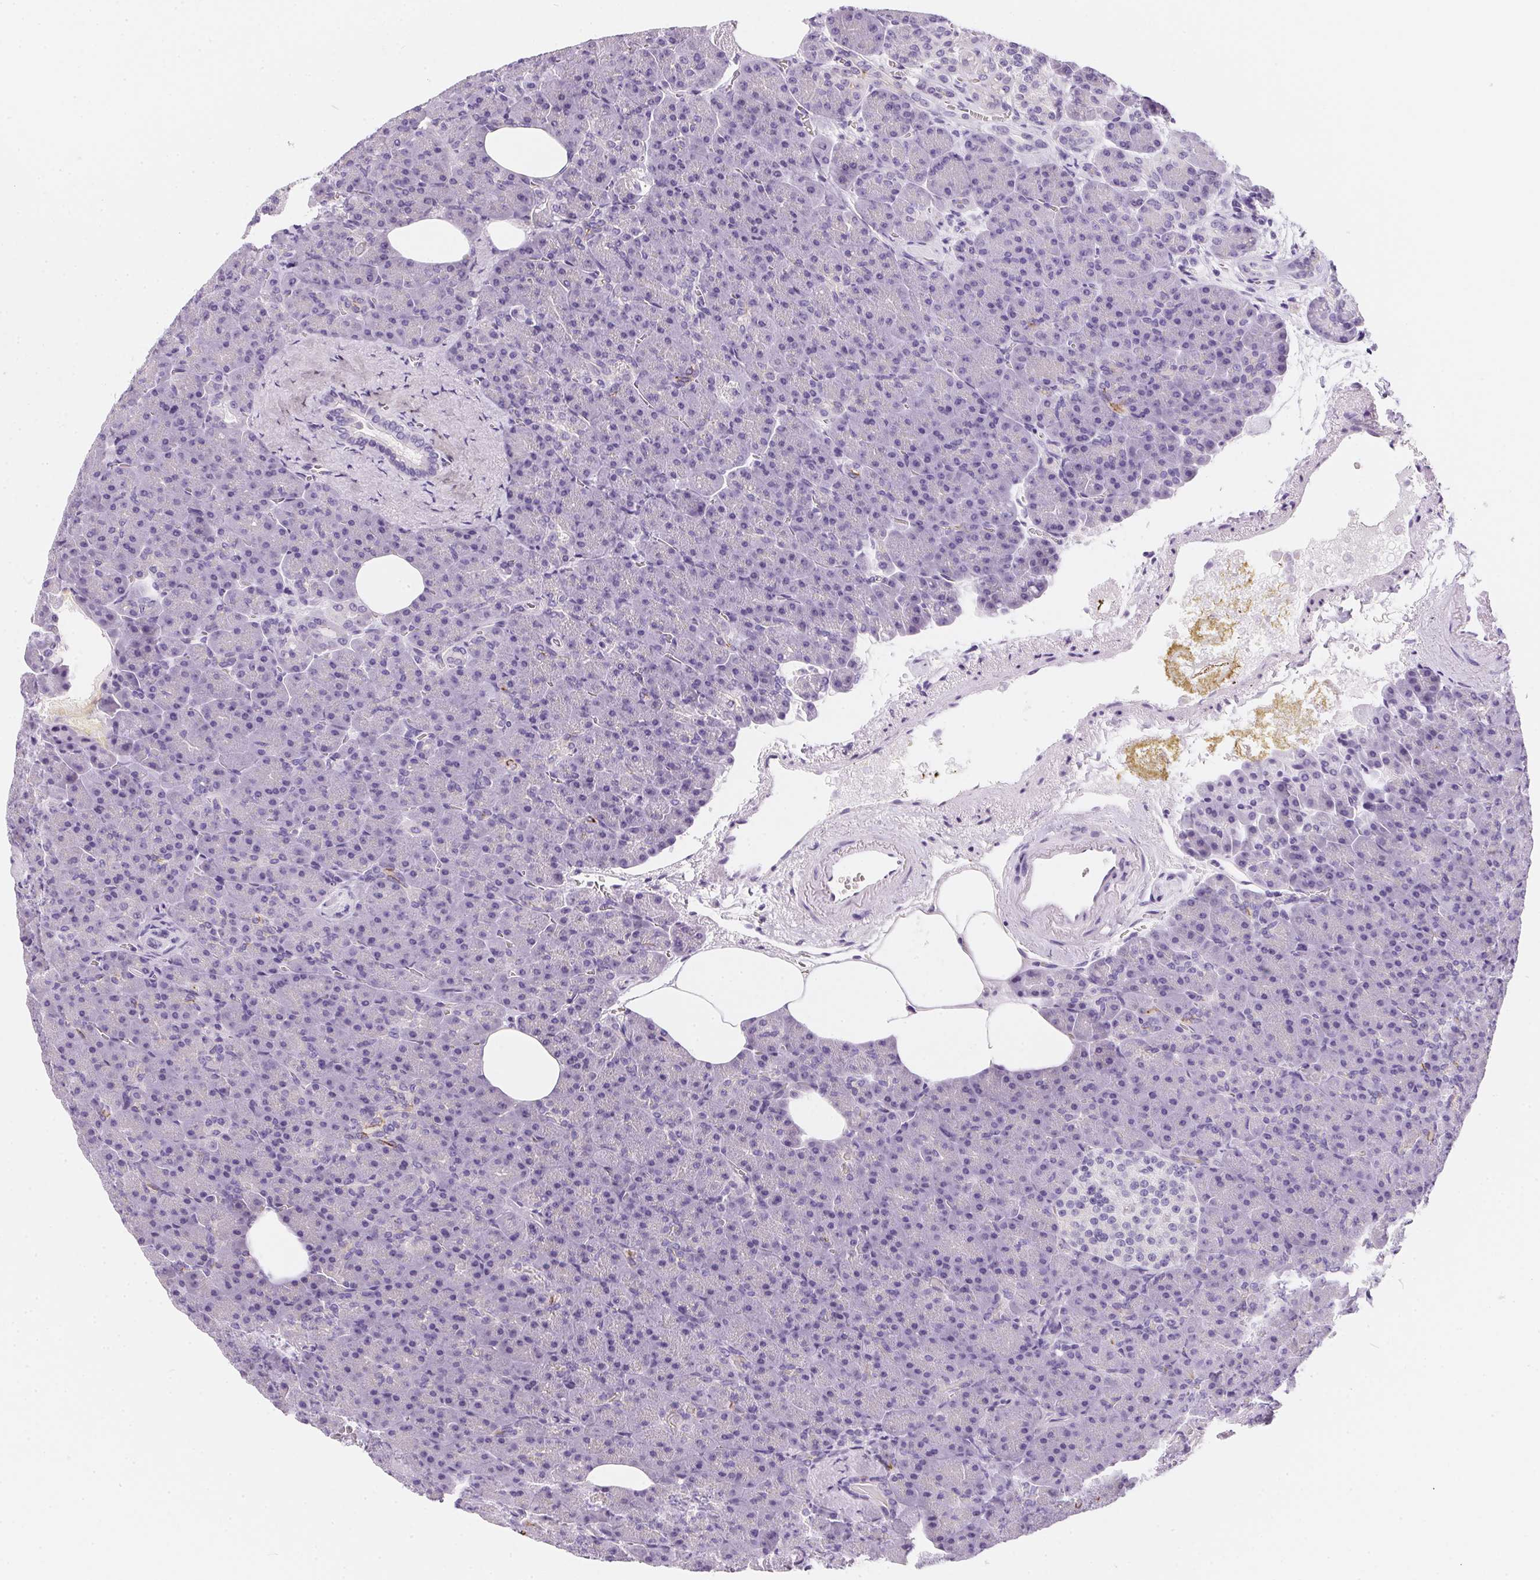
{"staining": {"intensity": "strong", "quantity": "<25%", "location": "cytoplasmic/membranous"}, "tissue": "pancreas", "cell_type": "Exocrine glandular cells", "image_type": "normal", "snomed": [{"axis": "morphology", "description": "Normal tissue, NOS"}, {"axis": "topography", "description": "Pancreas"}], "caption": "Protein staining of benign pancreas shows strong cytoplasmic/membranous staining in approximately <25% of exocrine glandular cells. The staining was performed using DAB to visualize the protein expression in brown, while the nuclei were stained in blue with hematoxylin (Magnification: 20x).", "gene": "AQP5", "patient": {"sex": "female", "age": 74}}